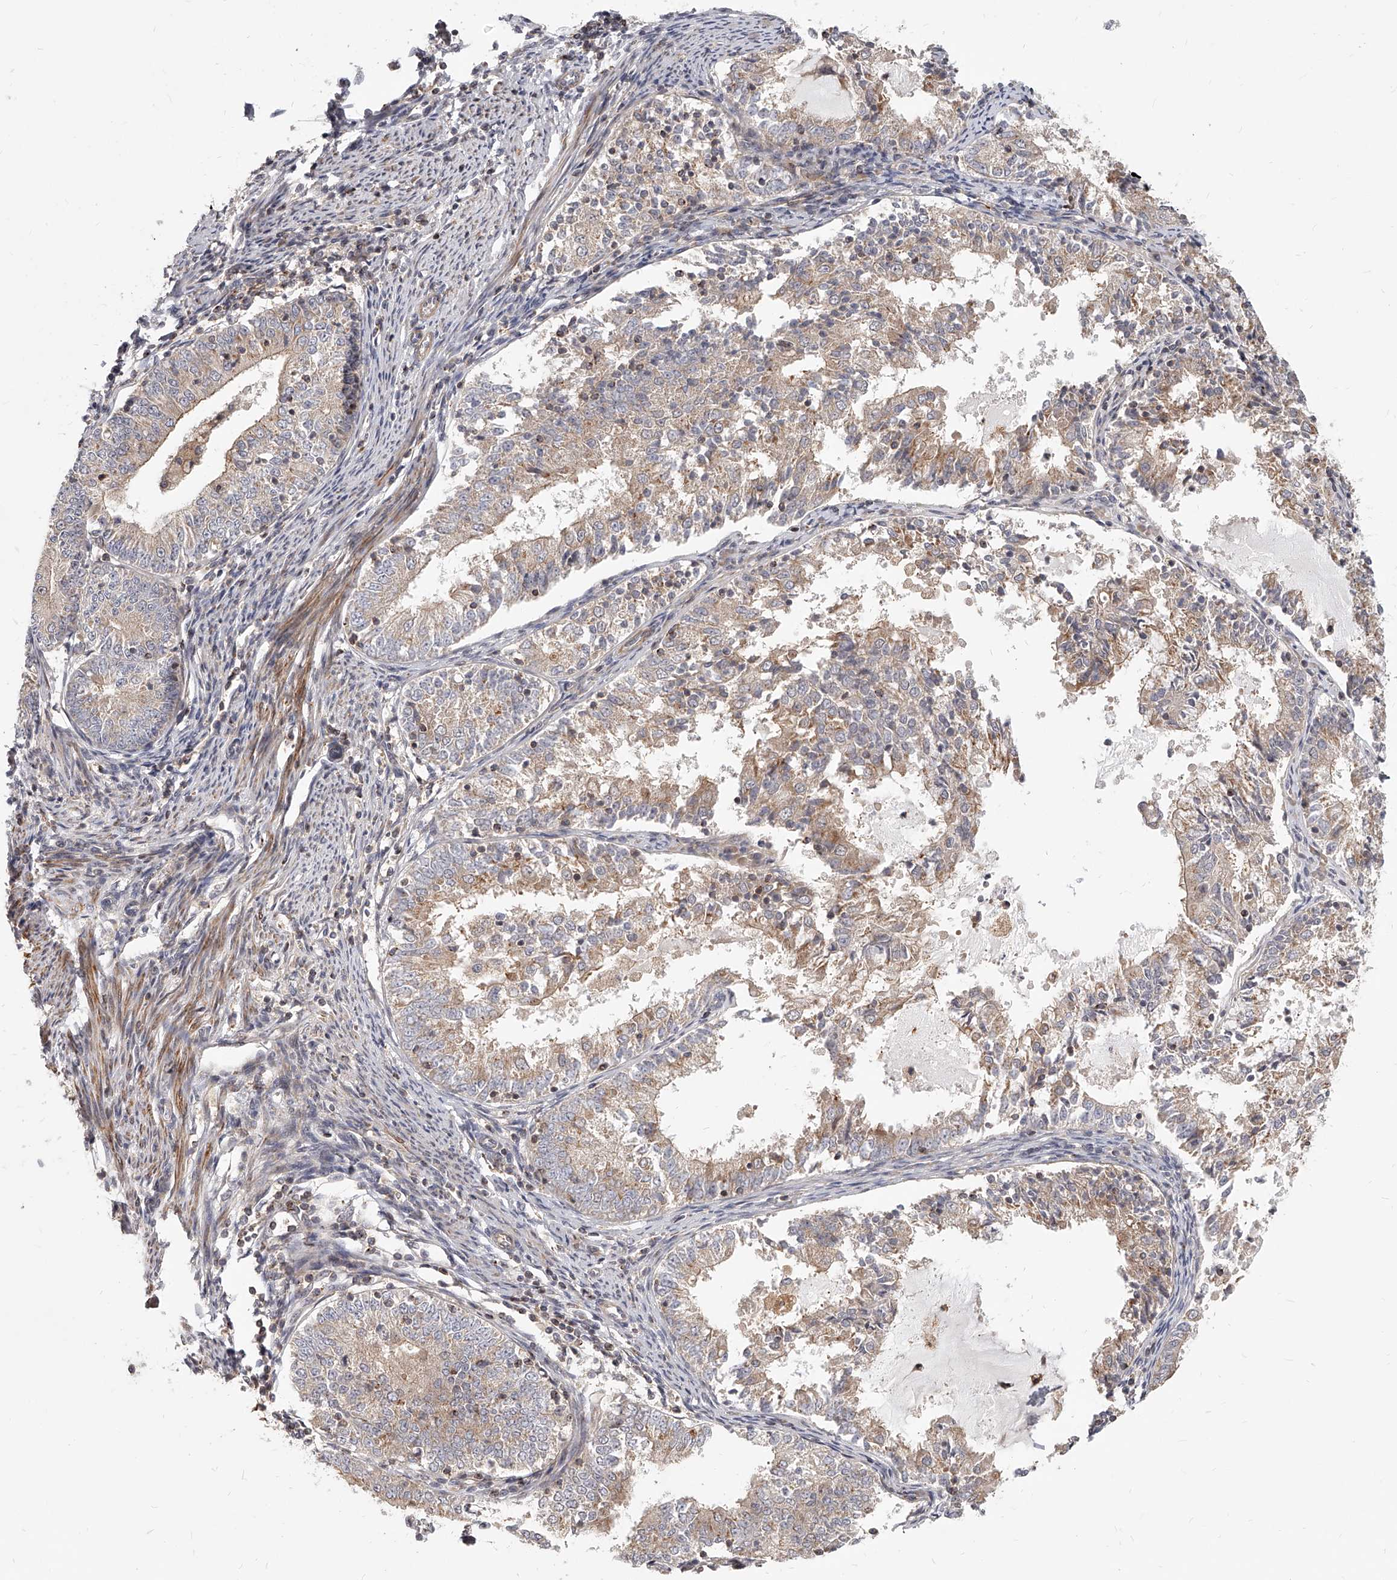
{"staining": {"intensity": "weak", "quantity": "25%-75%", "location": "cytoplasmic/membranous"}, "tissue": "endometrial cancer", "cell_type": "Tumor cells", "image_type": "cancer", "snomed": [{"axis": "morphology", "description": "Adenocarcinoma, NOS"}, {"axis": "topography", "description": "Endometrium"}], "caption": "DAB immunohistochemical staining of endometrial cancer (adenocarcinoma) exhibits weak cytoplasmic/membranous protein staining in about 25%-75% of tumor cells. (DAB (3,3'-diaminobenzidine) IHC with brightfield microscopy, high magnification).", "gene": "SLC37A1", "patient": {"sex": "female", "age": 57}}